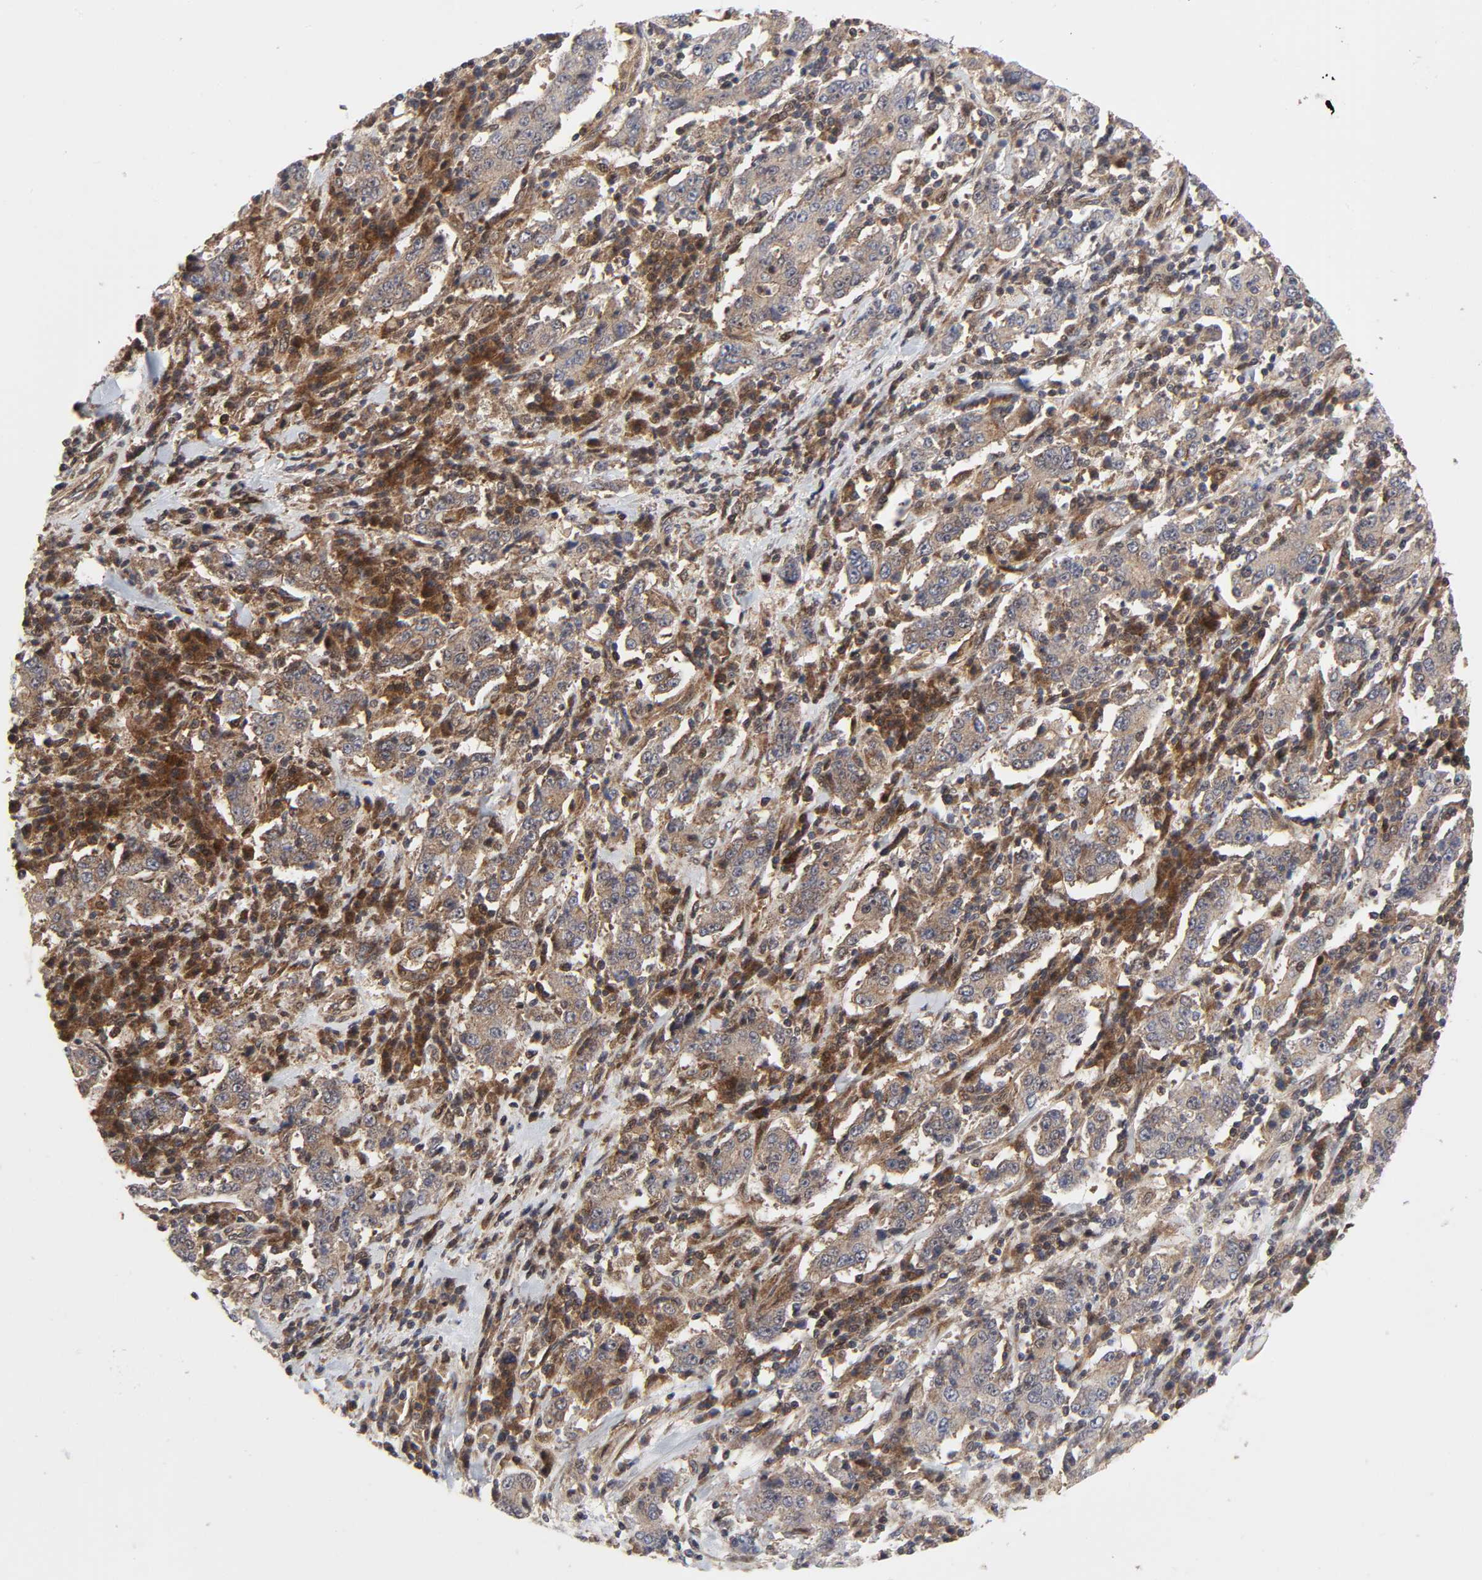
{"staining": {"intensity": "weak", "quantity": ">75%", "location": "cytoplasmic/membranous"}, "tissue": "stomach cancer", "cell_type": "Tumor cells", "image_type": "cancer", "snomed": [{"axis": "morphology", "description": "Normal tissue, NOS"}, {"axis": "morphology", "description": "Adenocarcinoma, NOS"}, {"axis": "topography", "description": "Stomach, upper"}, {"axis": "topography", "description": "Stomach"}], "caption": "Adenocarcinoma (stomach) tissue exhibits weak cytoplasmic/membranous positivity in approximately >75% of tumor cells", "gene": "CASP9", "patient": {"sex": "male", "age": 59}}